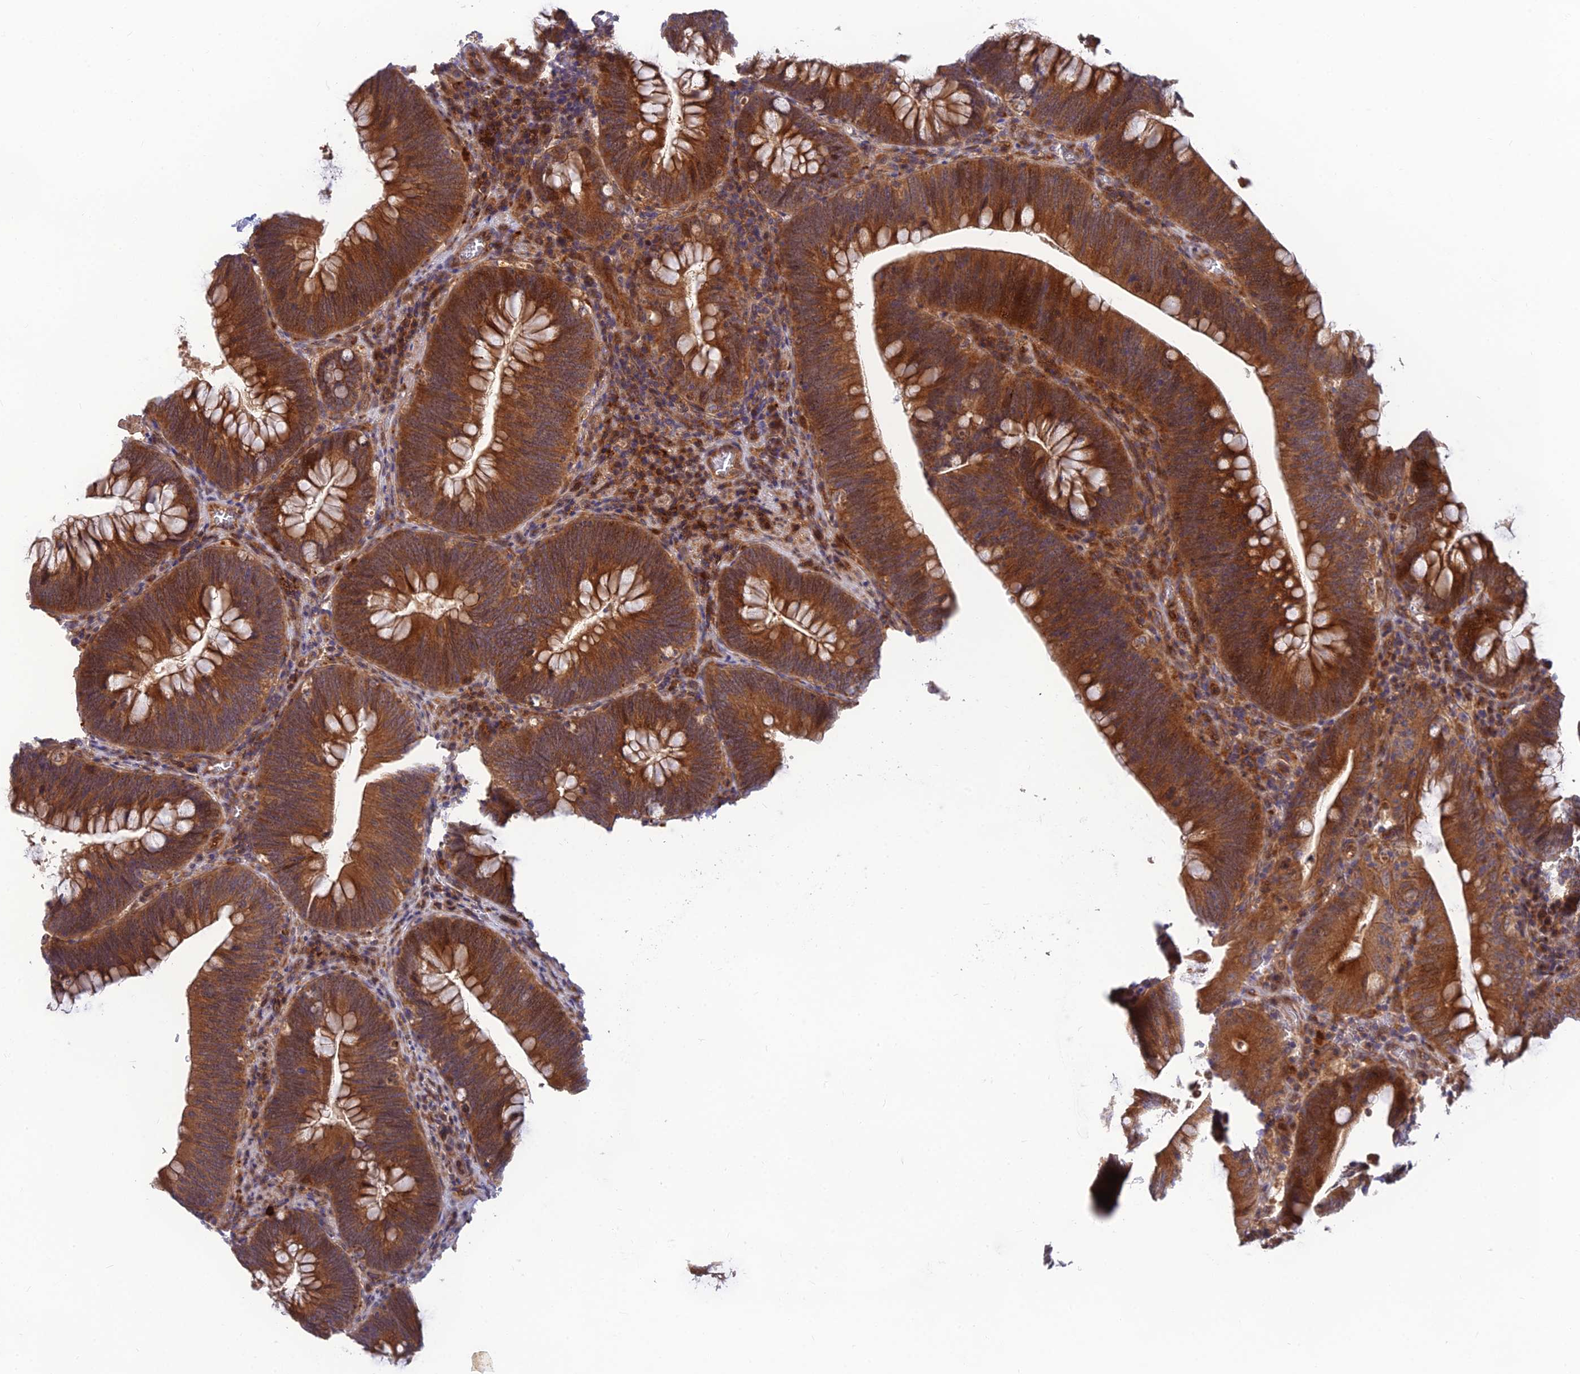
{"staining": {"intensity": "strong", "quantity": ">75%", "location": "cytoplasmic/membranous"}, "tissue": "colorectal cancer", "cell_type": "Tumor cells", "image_type": "cancer", "snomed": [{"axis": "morphology", "description": "Normal tissue, NOS"}, {"axis": "topography", "description": "Colon"}], "caption": "Immunohistochemical staining of human colorectal cancer demonstrates high levels of strong cytoplasmic/membranous protein positivity in approximately >75% of tumor cells. Ihc stains the protein of interest in brown and the nuclei are stained blue.", "gene": "FAM151B", "patient": {"sex": "female", "age": 82}}